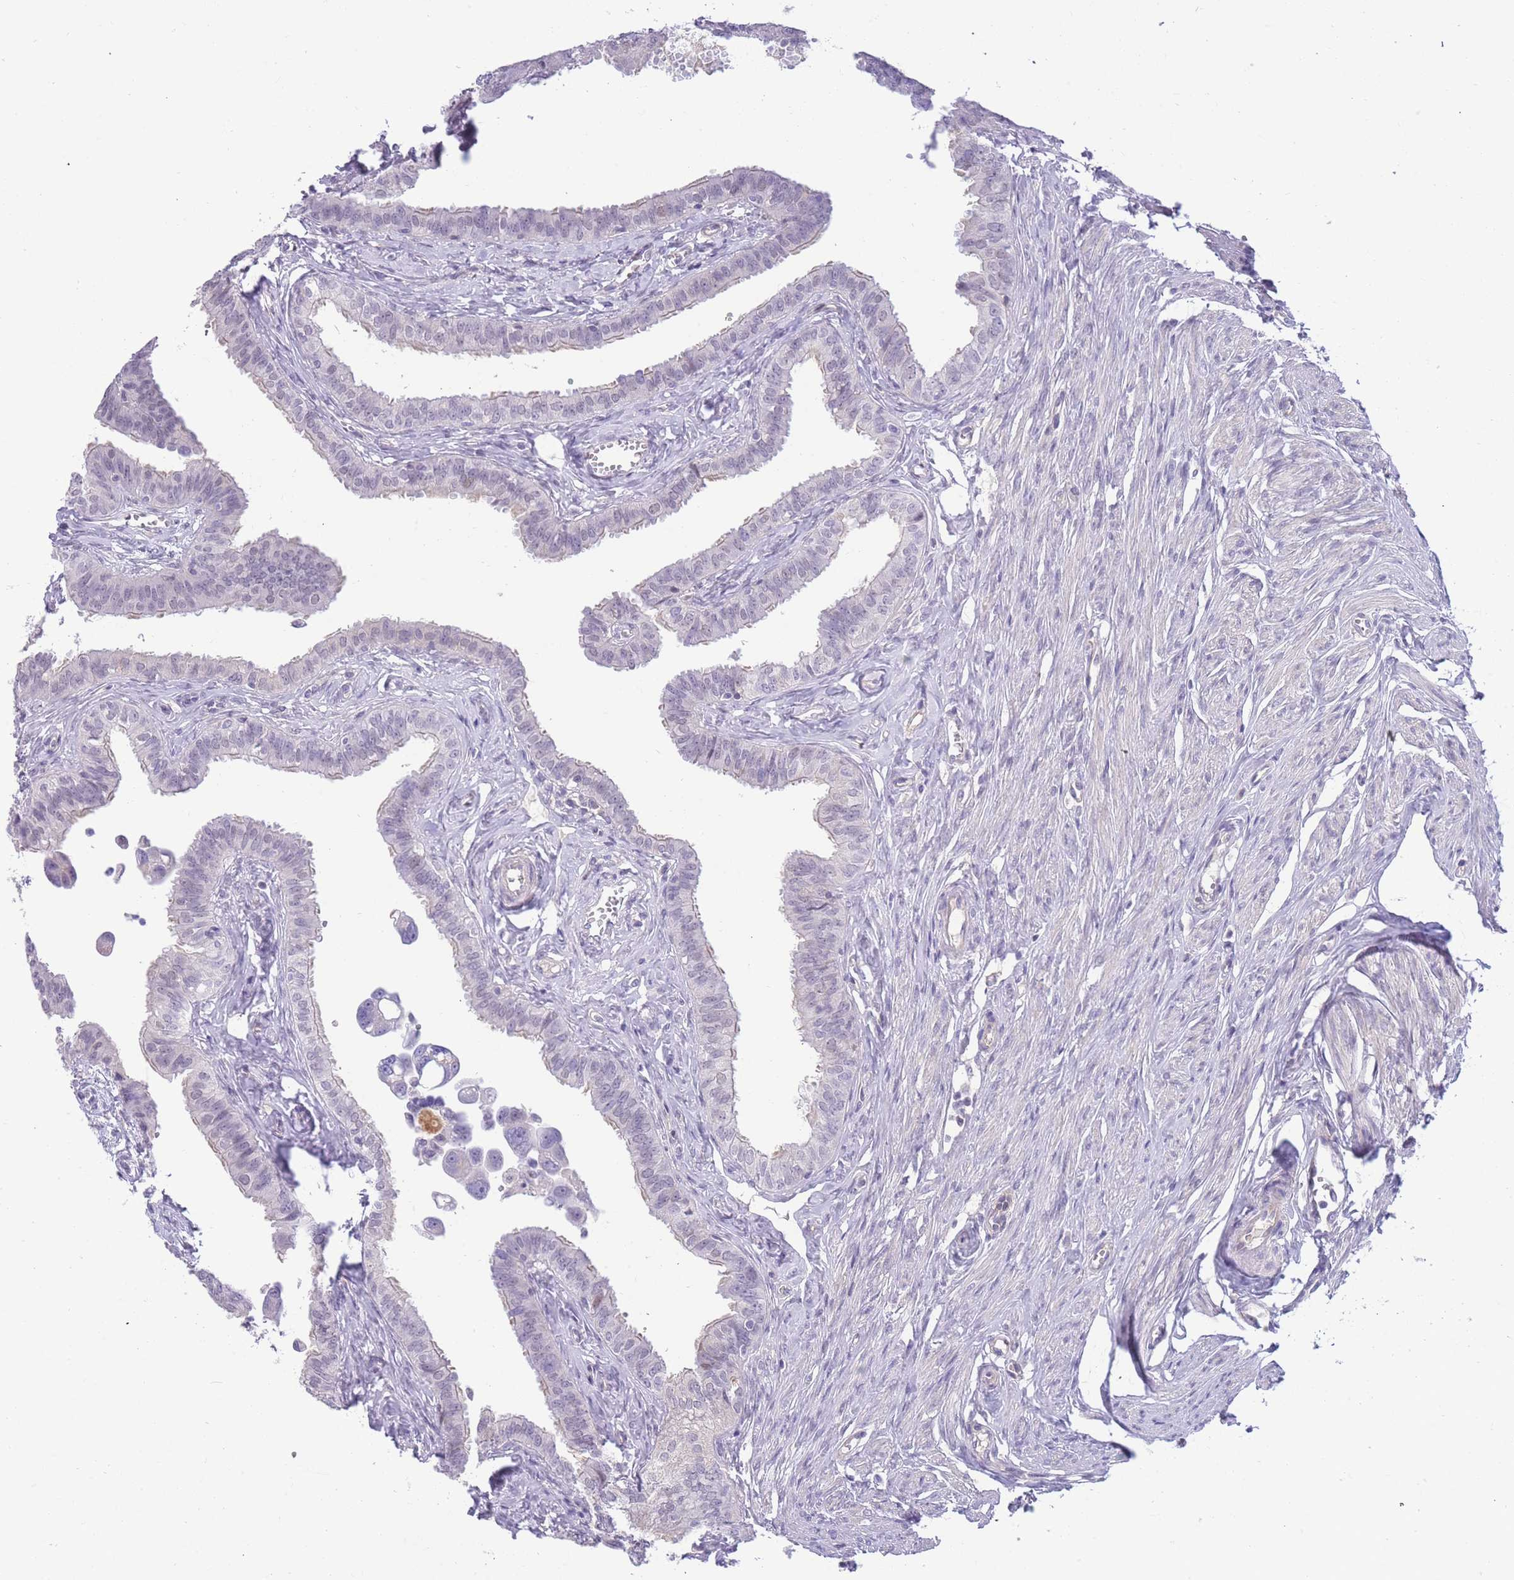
{"staining": {"intensity": "moderate", "quantity": "<25%", "location": "cytoplasmic/membranous"}, "tissue": "fallopian tube", "cell_type": "Glandular cells", "image_type": "normal", "snomed": [{"axis": "morphology", "description": "Normal tissue, NOS"}, {"axis": "morphology", "description": "Carcinoma, NOS"}, {"axis": "topography", "description": "Fallopian tube"}, {"axis": "topography", "description": "Ovary"}], "caption": "Glandular cells show moderate cytoplasmic/membranous expression in approximately <25% of cells in unremarkable fallopian tube.", "gene": "PRR23A", "patient": {"sex": "female", "age": 59}}